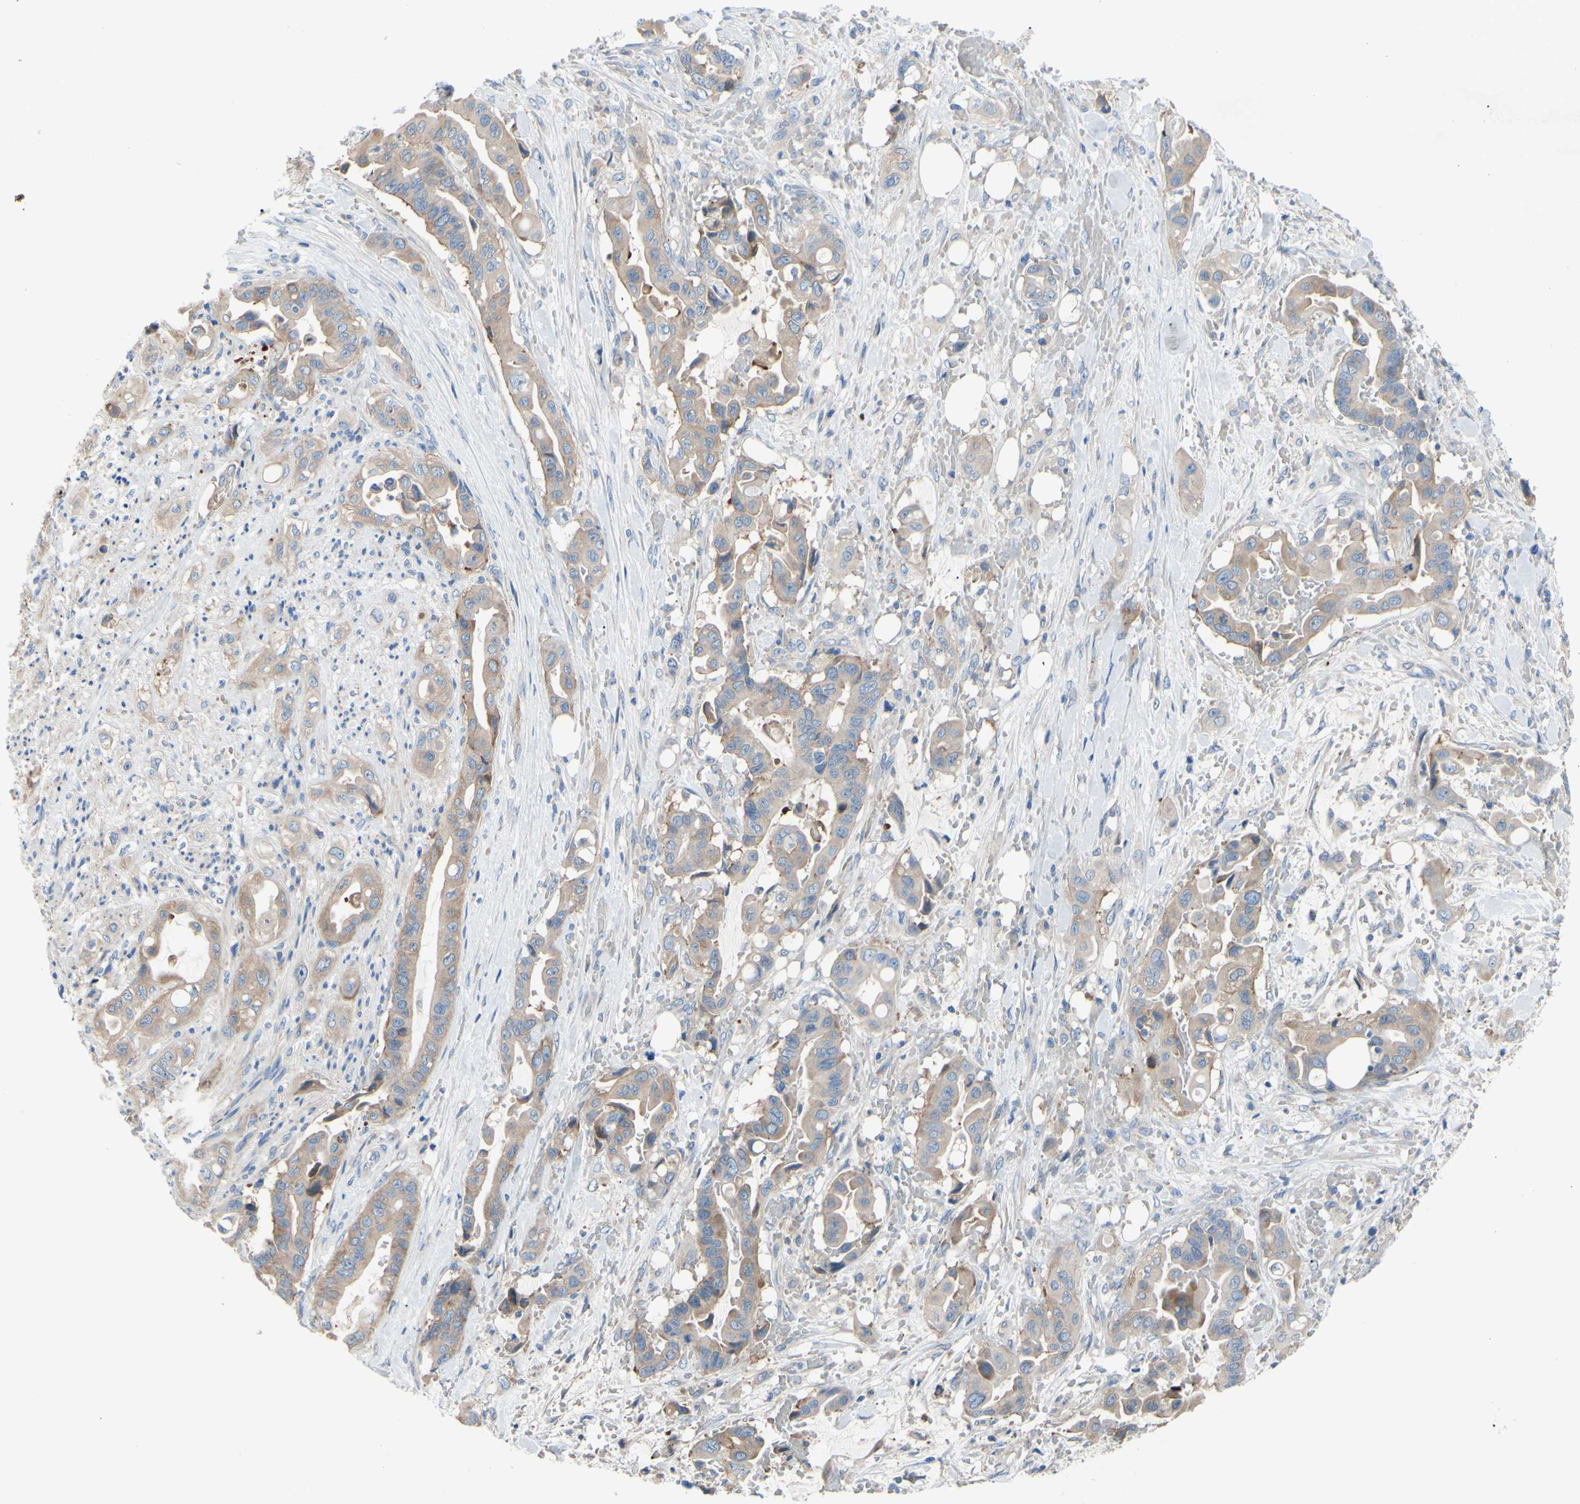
{"staining": {"intensity": "weak", "quantity": ">75%", "location": "cytoplasmic/membranous"}, "tissue": "liver cancer", "cell_type": "Tumor cells", "image_type": "cancer", "snomed": [{"axis": "morphology", "description": "Cholangiocarcinoma"}, {"axis": "topography", "description": "Liver"}], "caption": "Approximately >75% of tumor cells in cholangiocarcinoma (liver) display weak cytoplasmic/membranous protein staining as visualized by brown immunohistochemical staining.", "gene": "TMEM59L", "patient": {"sex": "female", "age": 61}}